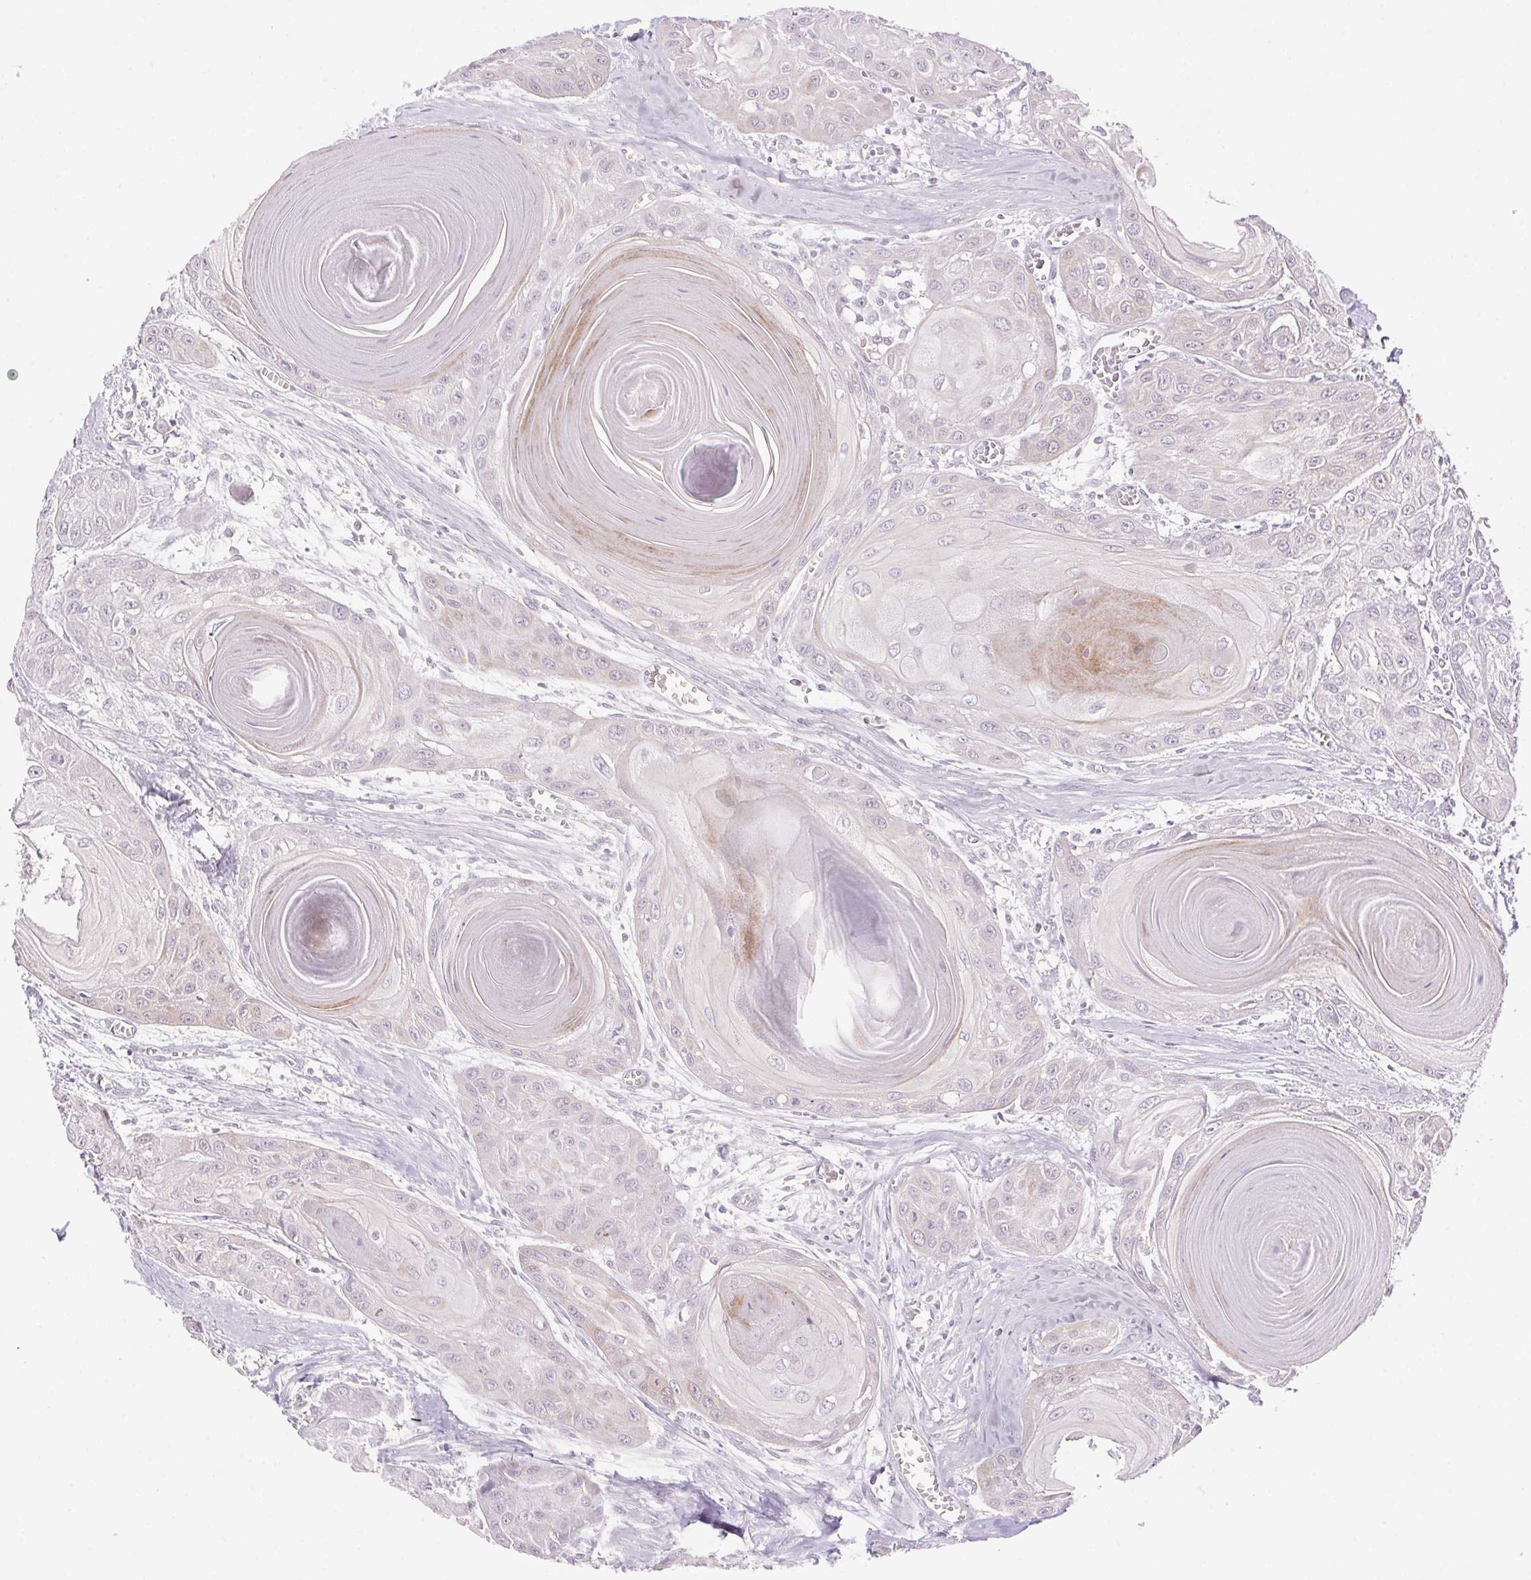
{"staining": {"intensity": "weak", "quantity": "<25%", "location": "cytoplasmic/membranous"}, "tissue": "head and neck cancer", "cell_type": "Tumor cells", "image_type": "cancer", "snomed": [{"axis": "morphology", "description": "Squamous cell carcinoma, NOS"}, {"axis": "topography", "description": "Oral tissue"}, {"axis": "topography", "description": "Head-Neck"}], "caption": "Immunohistochemistry (IHC) of human head and neck cancer reveals no positivity in tumor cells. (DAB (3,3'-diaminobenzidine) immunohistochemistry (IHC) visualized using brightfield microscopy, high magnification).", "gene": "LRRTM1", "patient": {"sex": "male", "age": 71}}